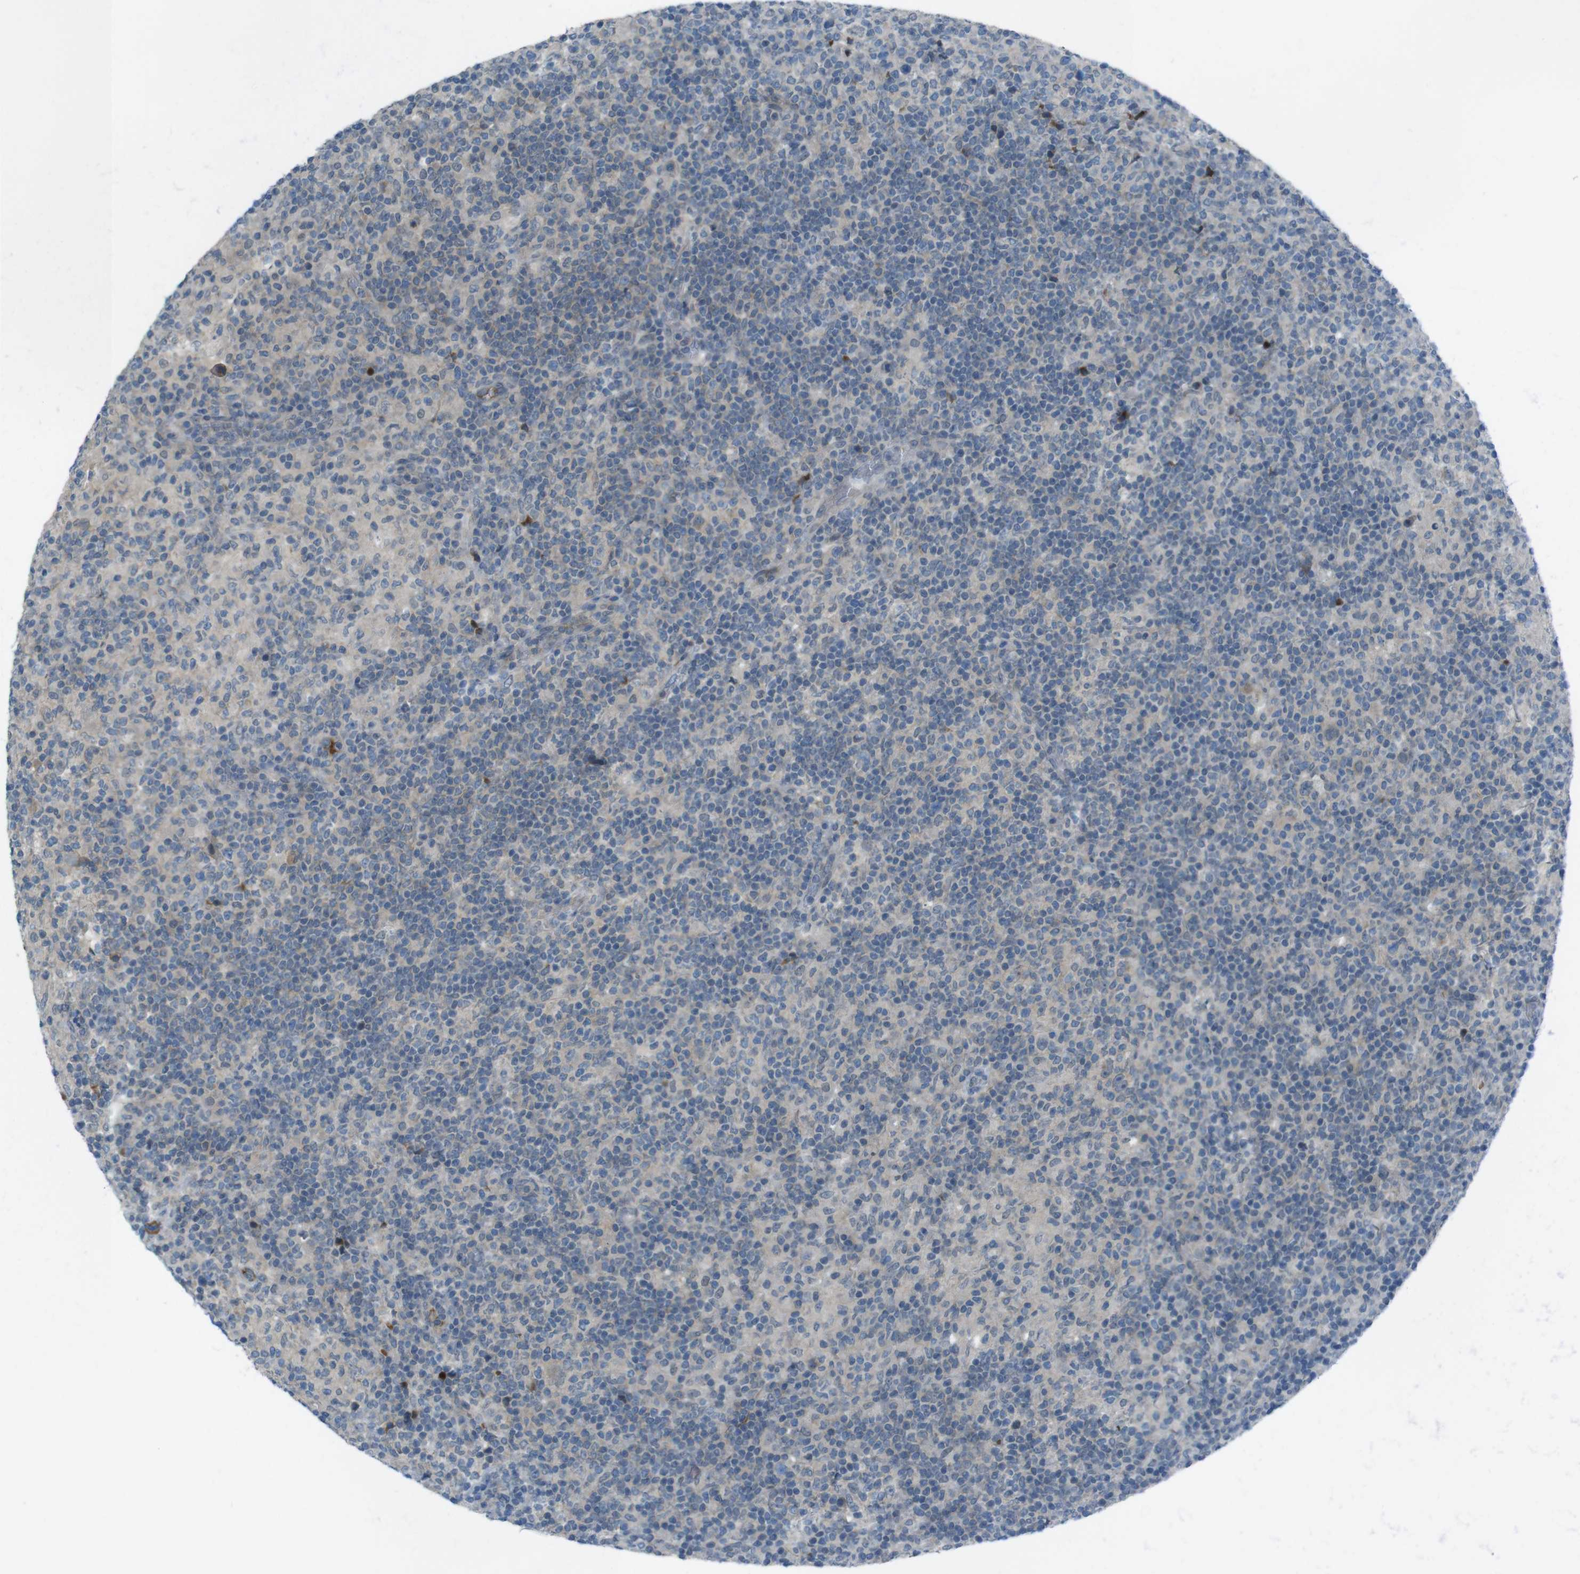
{"staining": {"intensity": "weak", "quantity": "<25%", "location": "cytoplasmic/membranous"}, "tissue": "lymphoma", "cell_type": "Tumor cells", "image_type": "cancer", "snomed": [{"axis": "morphology", "description": "Hodgkin's disease, NOS"}, {"axis": "topography", "description": "Lymph node"}], "caption": "The immunohistochemistry (IHC) image has no significant staining in tumor cells of lymphoma tissue. (DAB (3,3'-diaminobenzidine) immunohistochemistry, high magnification).", "gene": "ZDHHC20", "patient": {"sex": "male", "age": 70}}